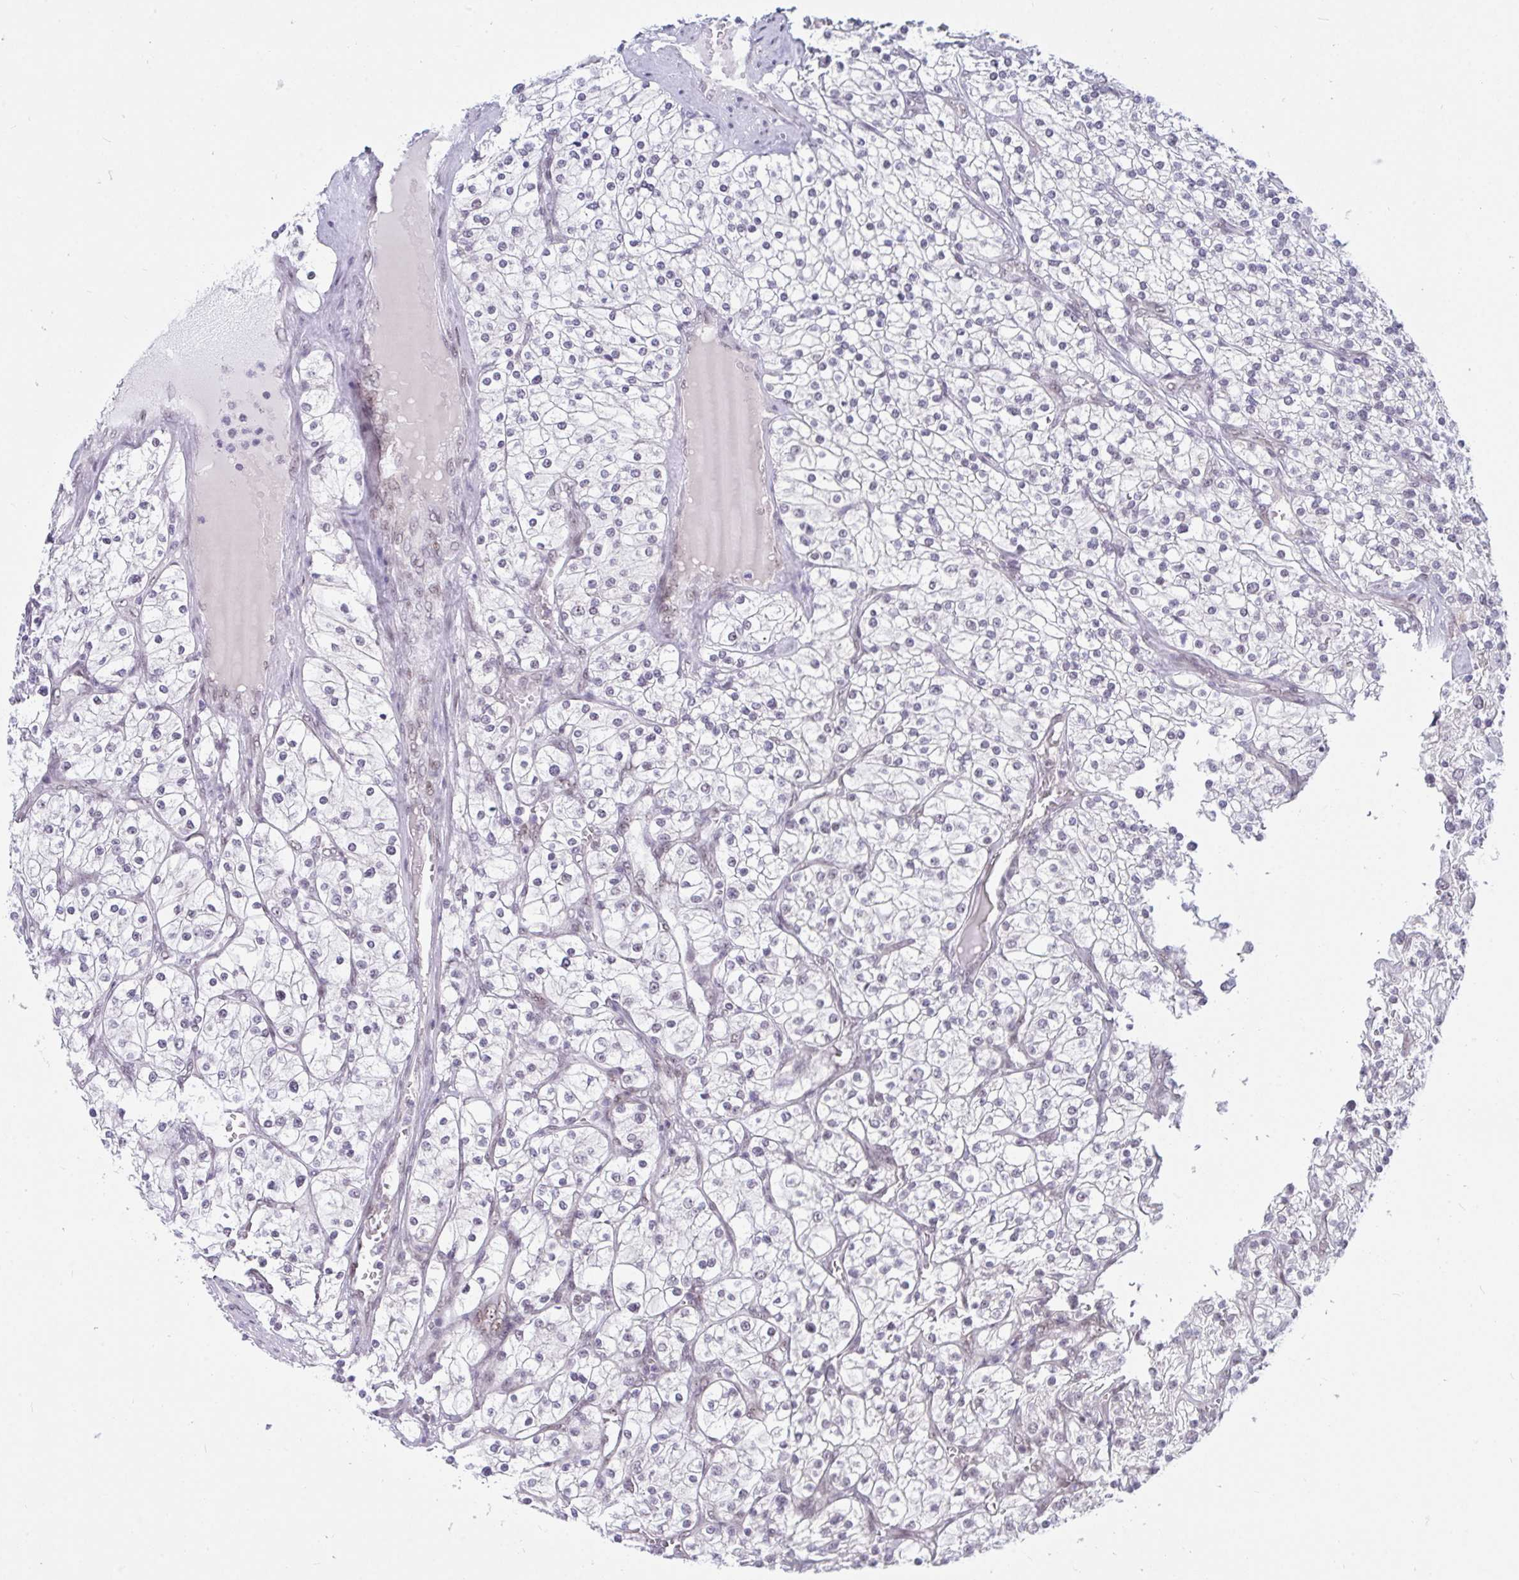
{"staining": {"intensity": "negative", "quantity": "none", "location": "none"}, "tissue": "renal cancer", "cell_type": "Tumor cells", "image_type": "cancer", "snomed": [{"axis": "morphology", "description": "Adenocarcinoma, NOS"}, {"axis": "topography", "description": "Kidney"}], "caption": "Immunohistochemical staining of human adenocarcinoma (renal) demonstrates no significant positivity in tumor cells.", "gene": "PRR14", "patient": {"sex": "male", "age": 80}}